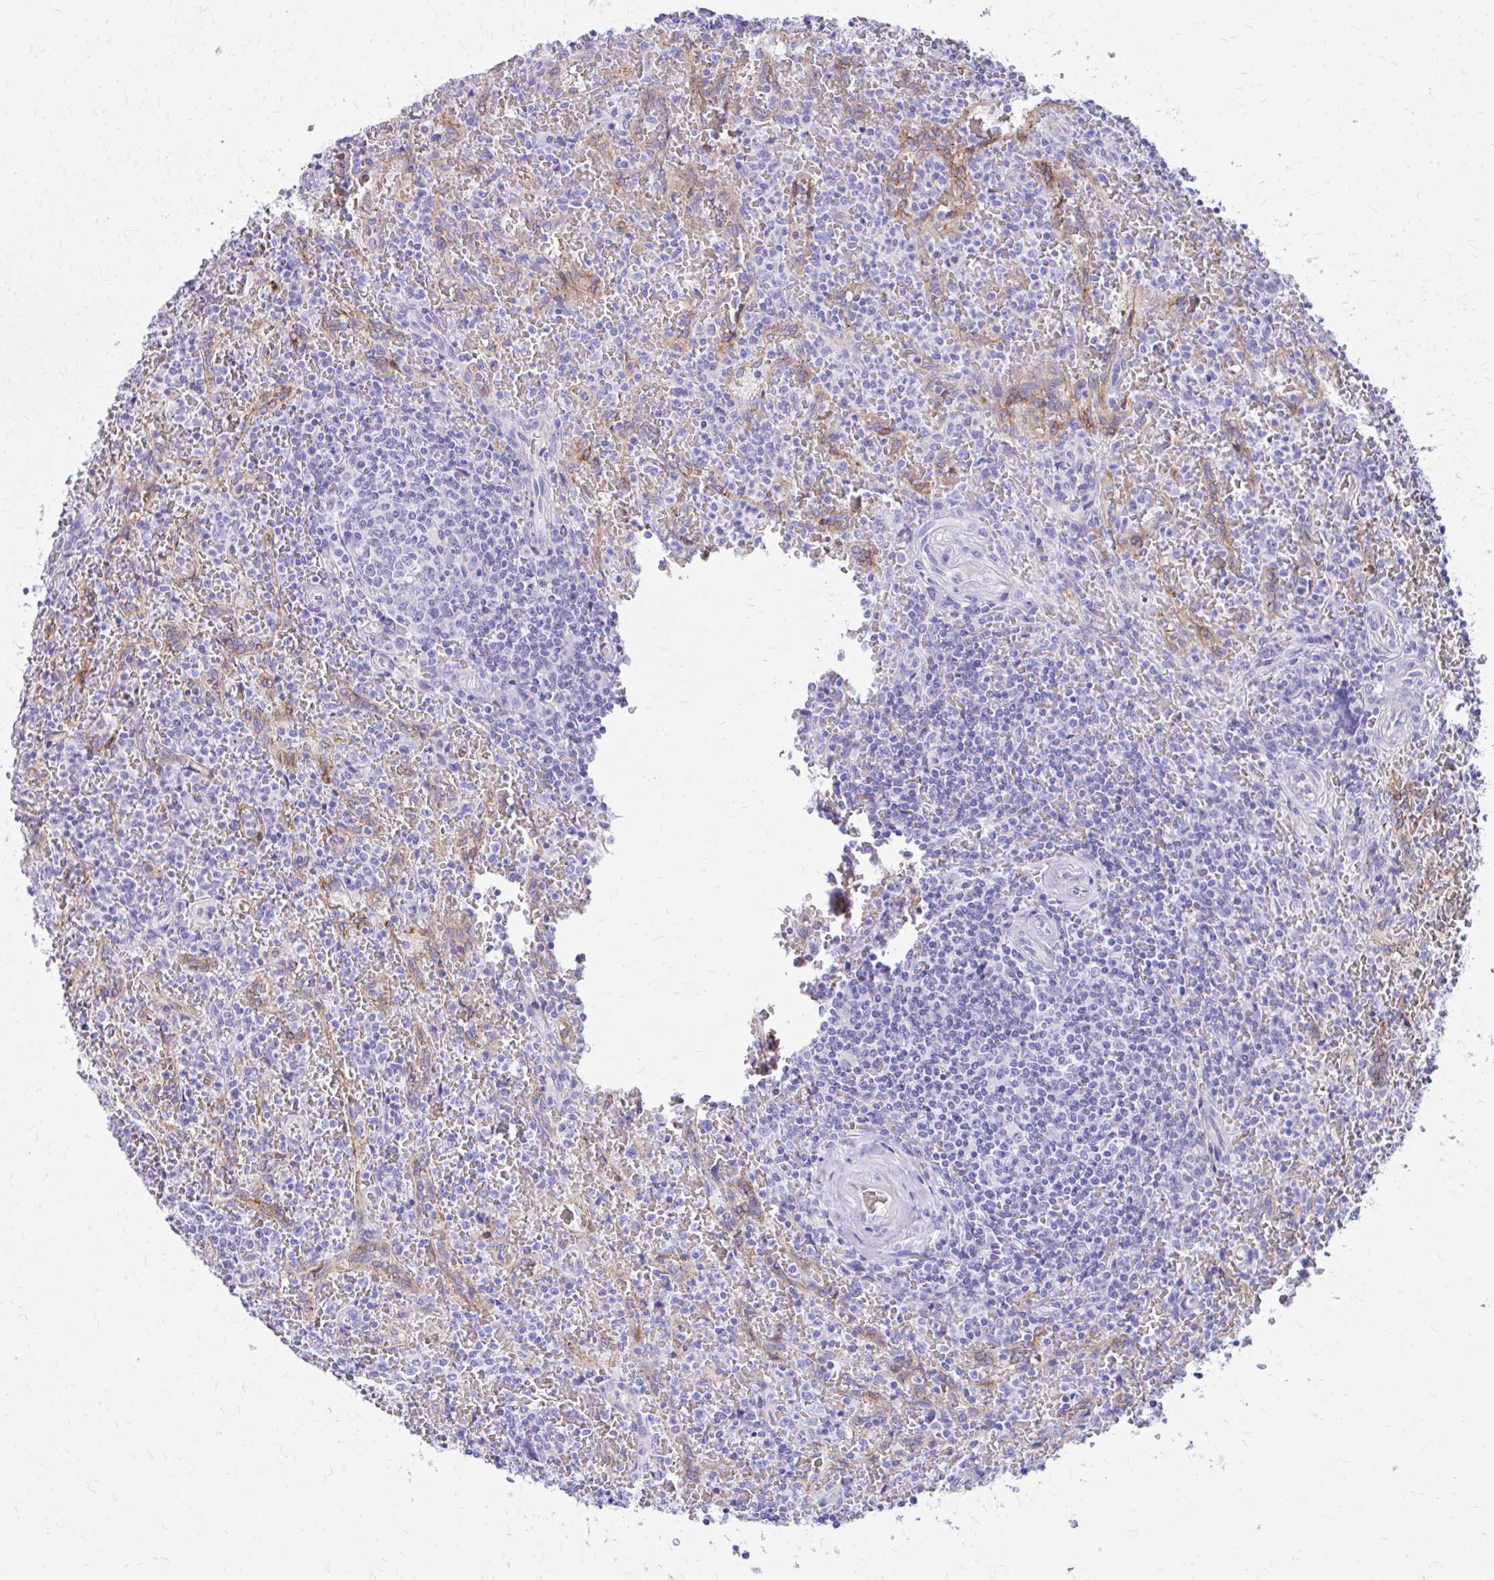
{"staining": {"intensity": "negative", "quantity": "none", "location": "none"}, "tissue": "lymphoma", "cell_type": "Tumor cells", "image_type": "cancer", "snomed": [{"axis": "morphology", "description": "Malignant lymphoma, non-Hodgkin's type, Low grade"}, {"axis": "topography", "description": "Spleen"}], "caption": "IHC photomicrograph of neoplastic tissue: lymphoma stained with DAB (3,3'-diaminobenzidine) demonstrates no significant protein positivity in tumor cells.", "gene": "KRIT1", "patient": {"sex": "female", "age": 64}}